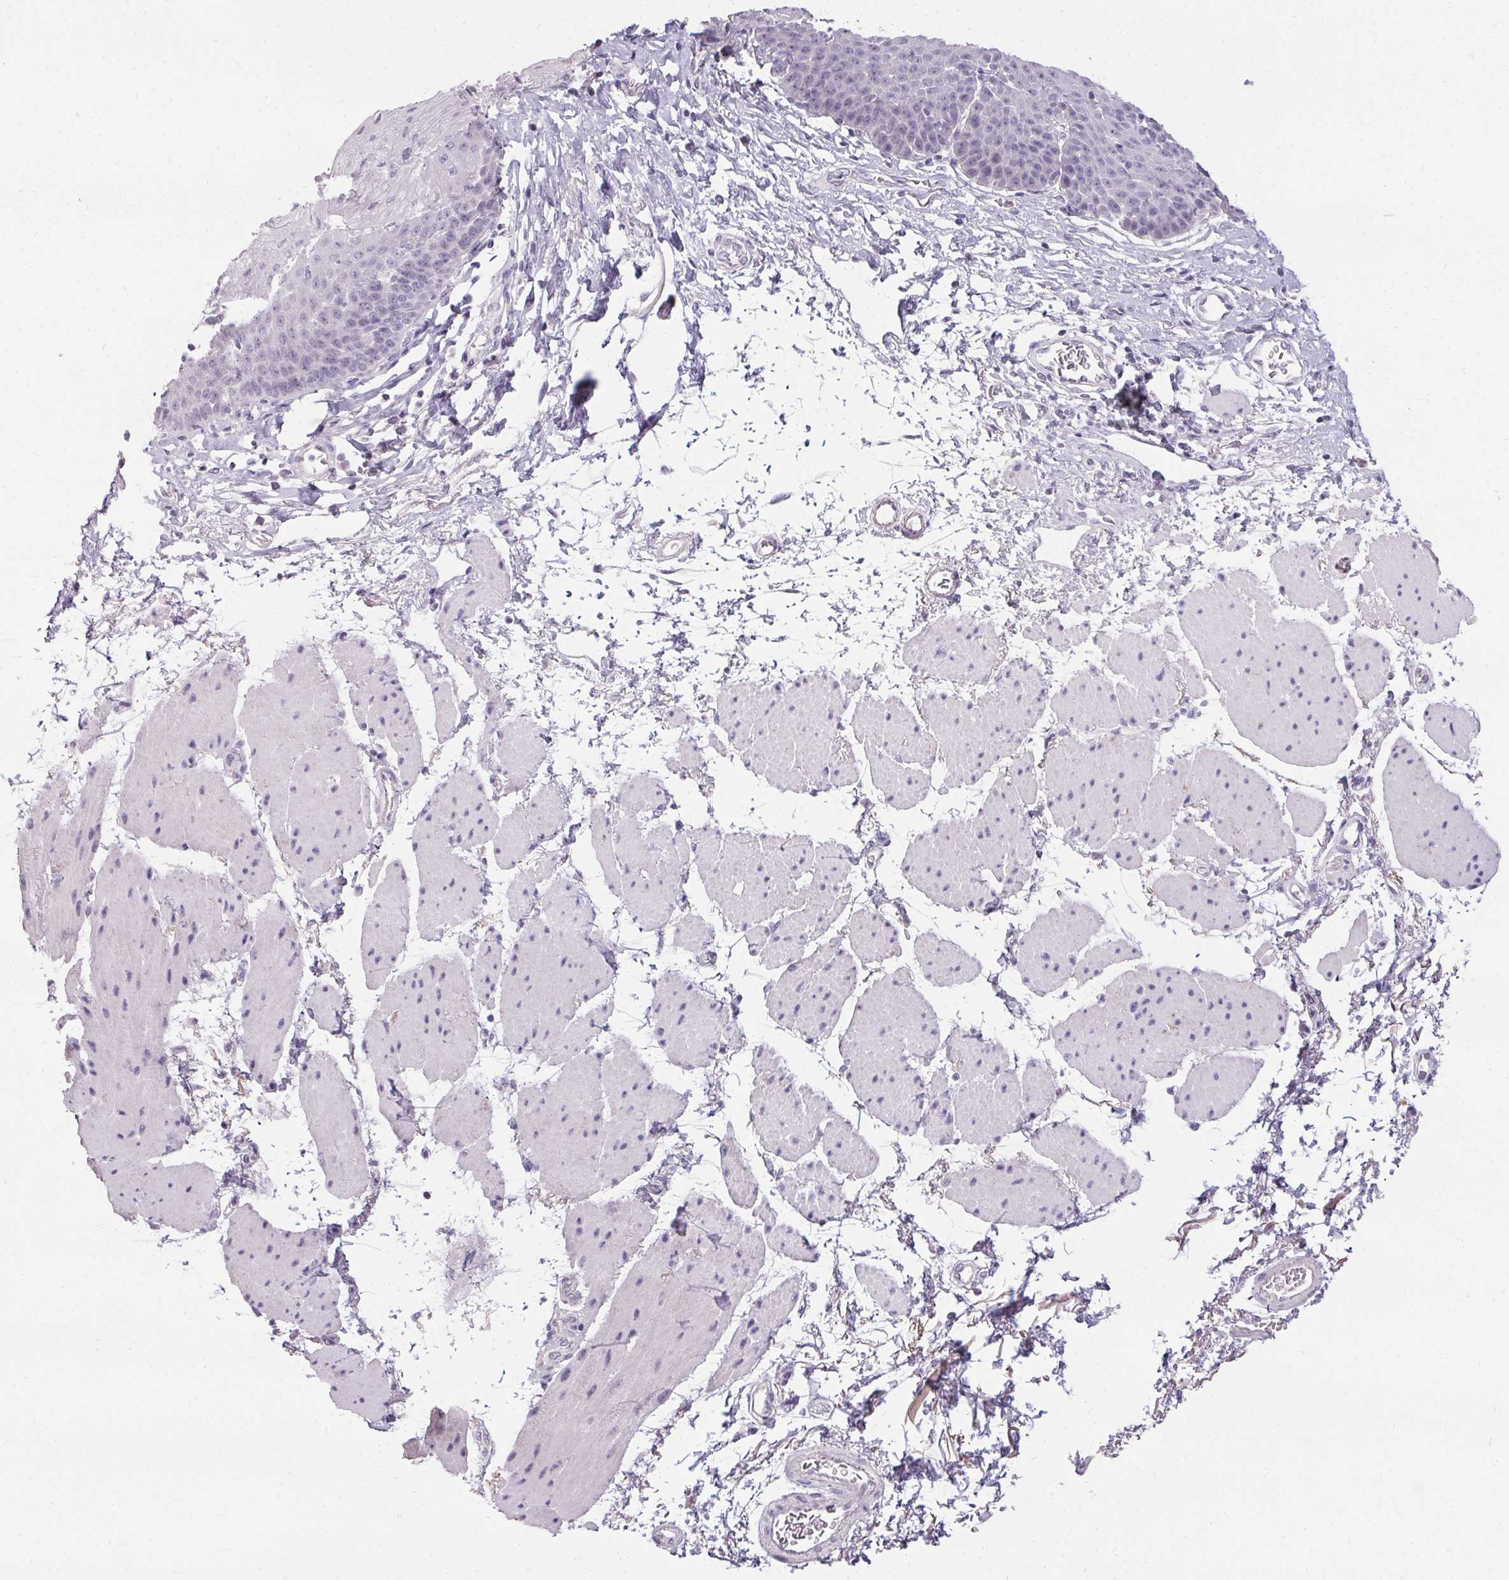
{"staining": {"intensity": "negative", "quantity": "none", "location": "none"}, "tissue": "esophagus", "cell_type": "Squamous epithelial cells", "image_type": "normal", "snomed": [{"axis": "morphology", "description": "Normal tissue, NOS"}, {"axis": "topography", "description": "Esophagus"}], "caption": "High magnification brightfield microscopy of normal esophagus stained with DAB (3,3'-diaminobenzidine) (brown) and counterstained with hematoxylin (blue): squamous epithelial cells show no significant staining. (DAB (3,3'-diaminobenzidine) immunohistochemistry (IHC) visualized using brightfield microscopy, high magnification).", "gene": "PMEL", "patient": {"sex": "female", "age": 81}}